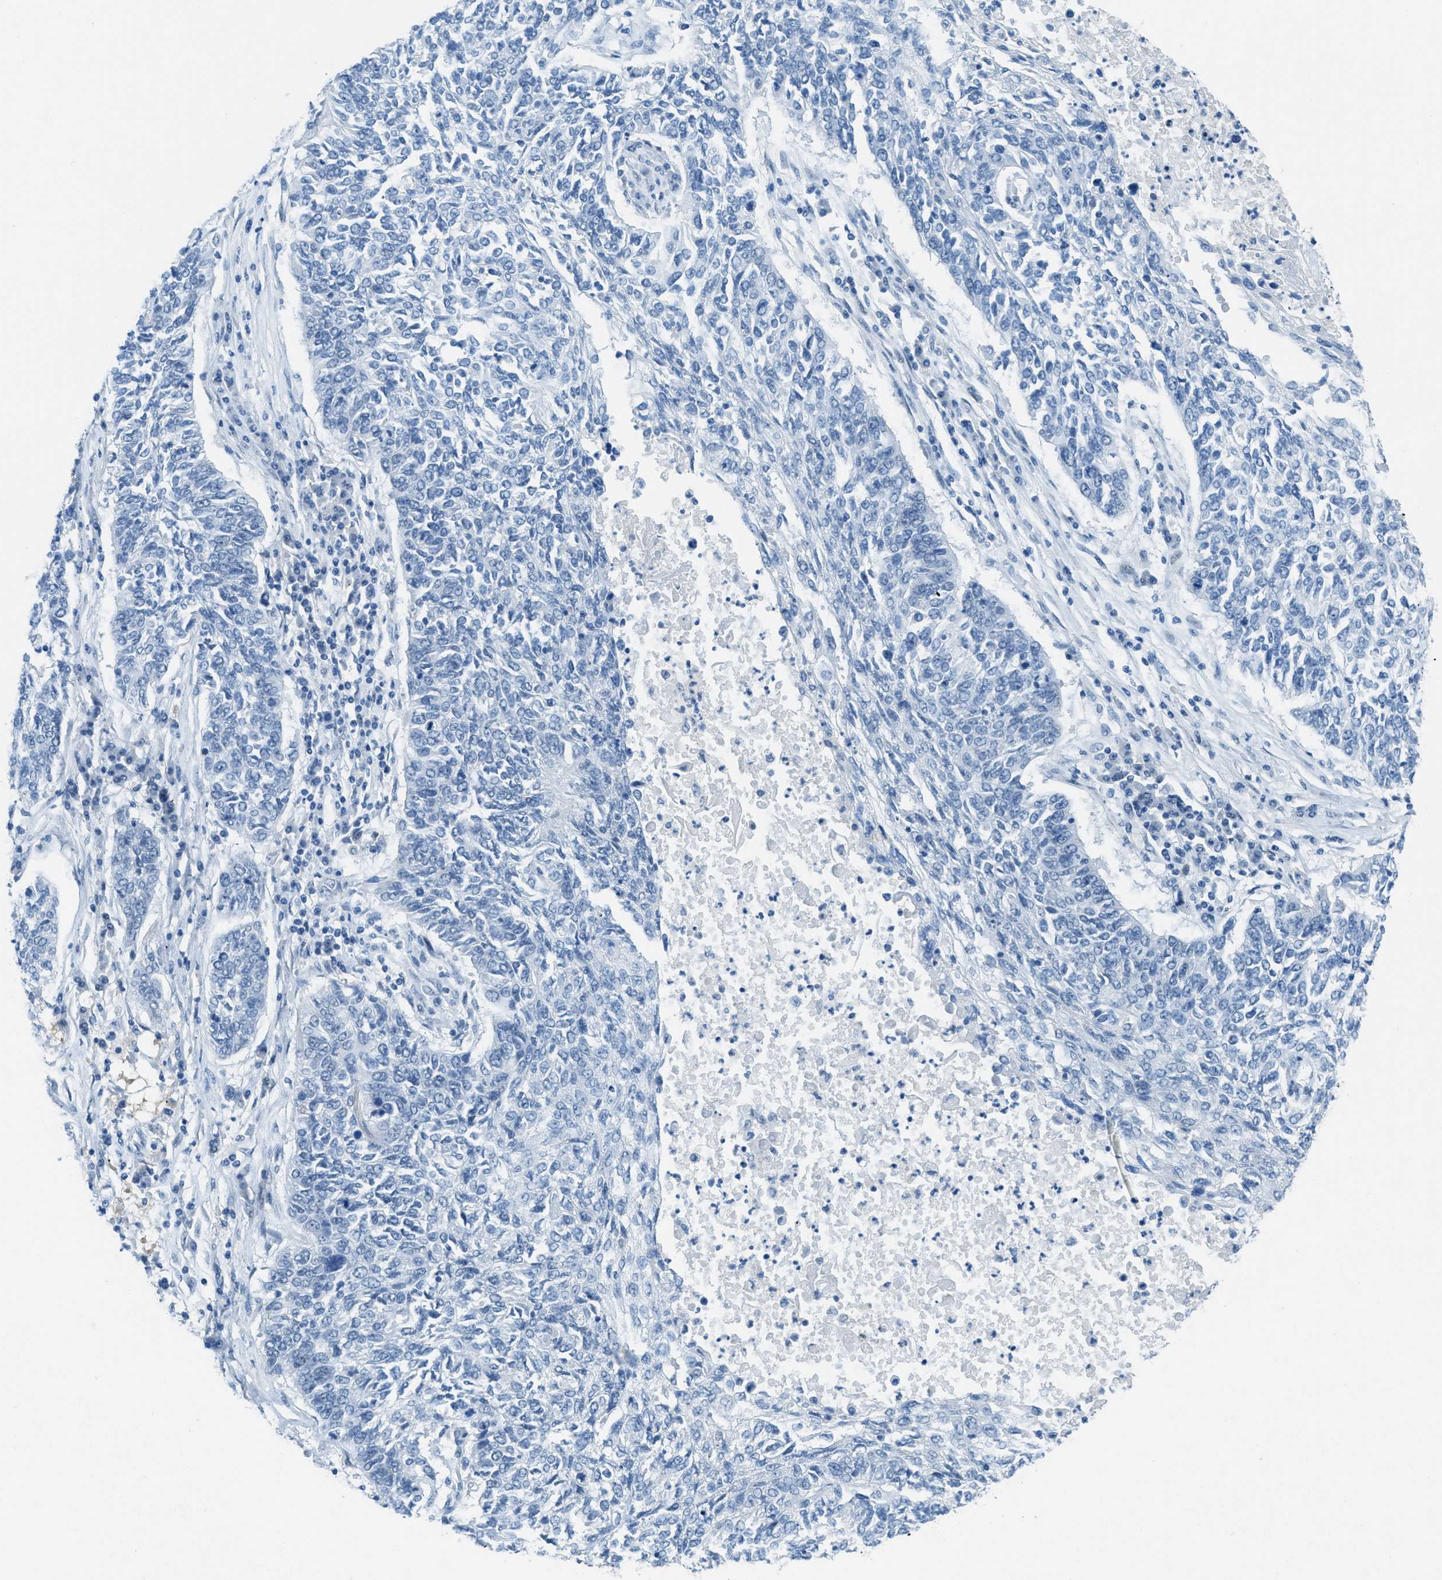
{"staining": {"intensity": "negative", "quantity": "none", "location": "none"}, "tissue": "lung cancer", "cell_type": "Tumor cells", "image_type": "cancer", "snomed": [{"axis": "morphology", "description": "Normal tissue, NOS"}, {"axis": "morphology", "description": "Squamous cell carcinoma, NOS"}, {"axis": "topography", "description": "Cartilage tissue"}, {"axis": "topography", "description": "Bronchus"}, {"axis": "topography", "description": "Lung"}], "caption": "A high-resolution image shows IHC staining of squamous cell carcinoma (lung), which exhibits no significant staining in tumor cells. (Brightfield microscopy of DAB IHC at high magnification).", "gene": "TTC13", "patient": {"sex": "female", "age": 49}}